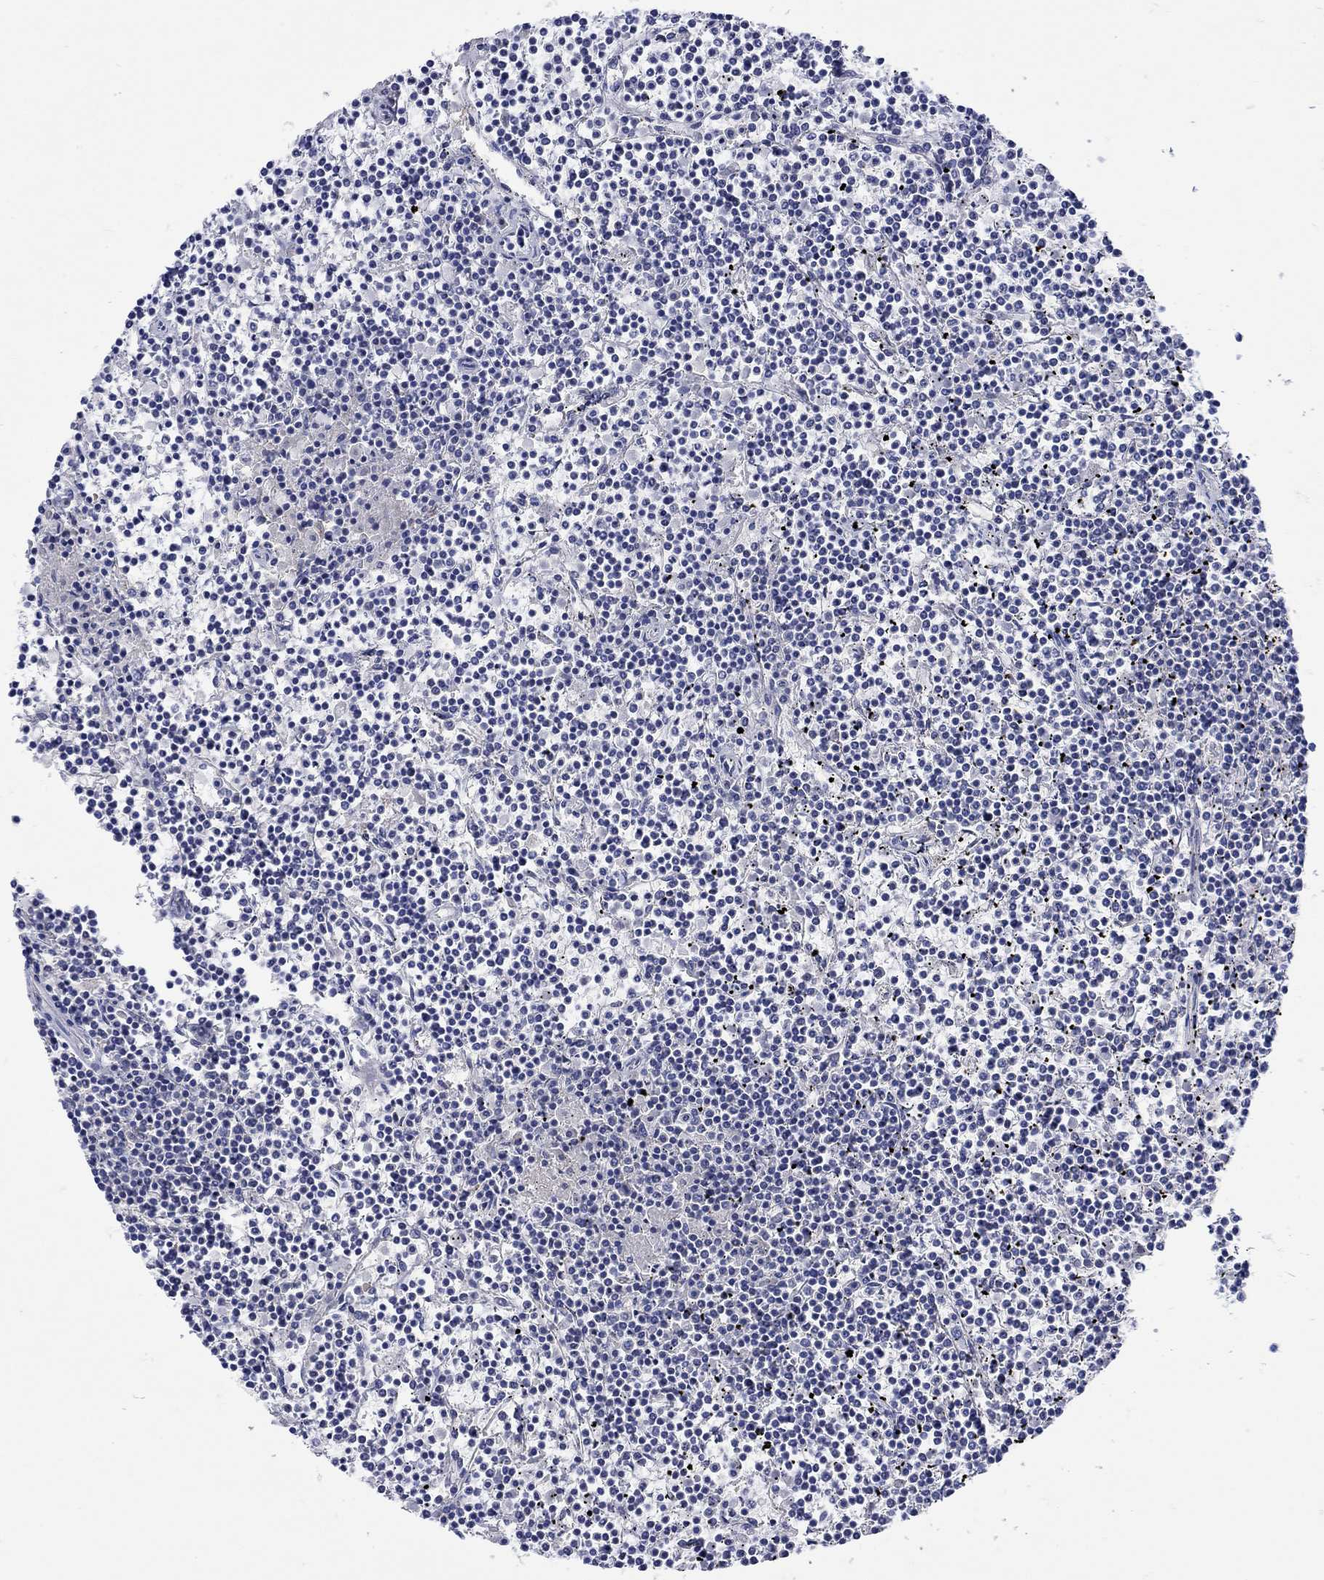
{"staining": {"intensity": "negative", "quantity": "none", "location": "none"}, "tissue": "lymphoma", "cell_type": "Tumor cells", "image_type": "cancer", "snomed": [{"axis": "morphology", "description": "Malignant lymphoma, non-Hodgkin's type, Low grade"}, {"axis": "topography", "description": "Spleen"}], "caption": "A high-resolution histopathology image shows immunohistochemistry (IHC) staining of lymphoma, which shows no significant positivity in tumor cells.", "gene": "MSI1", "patient": {"sex": "female", "age": 19}}